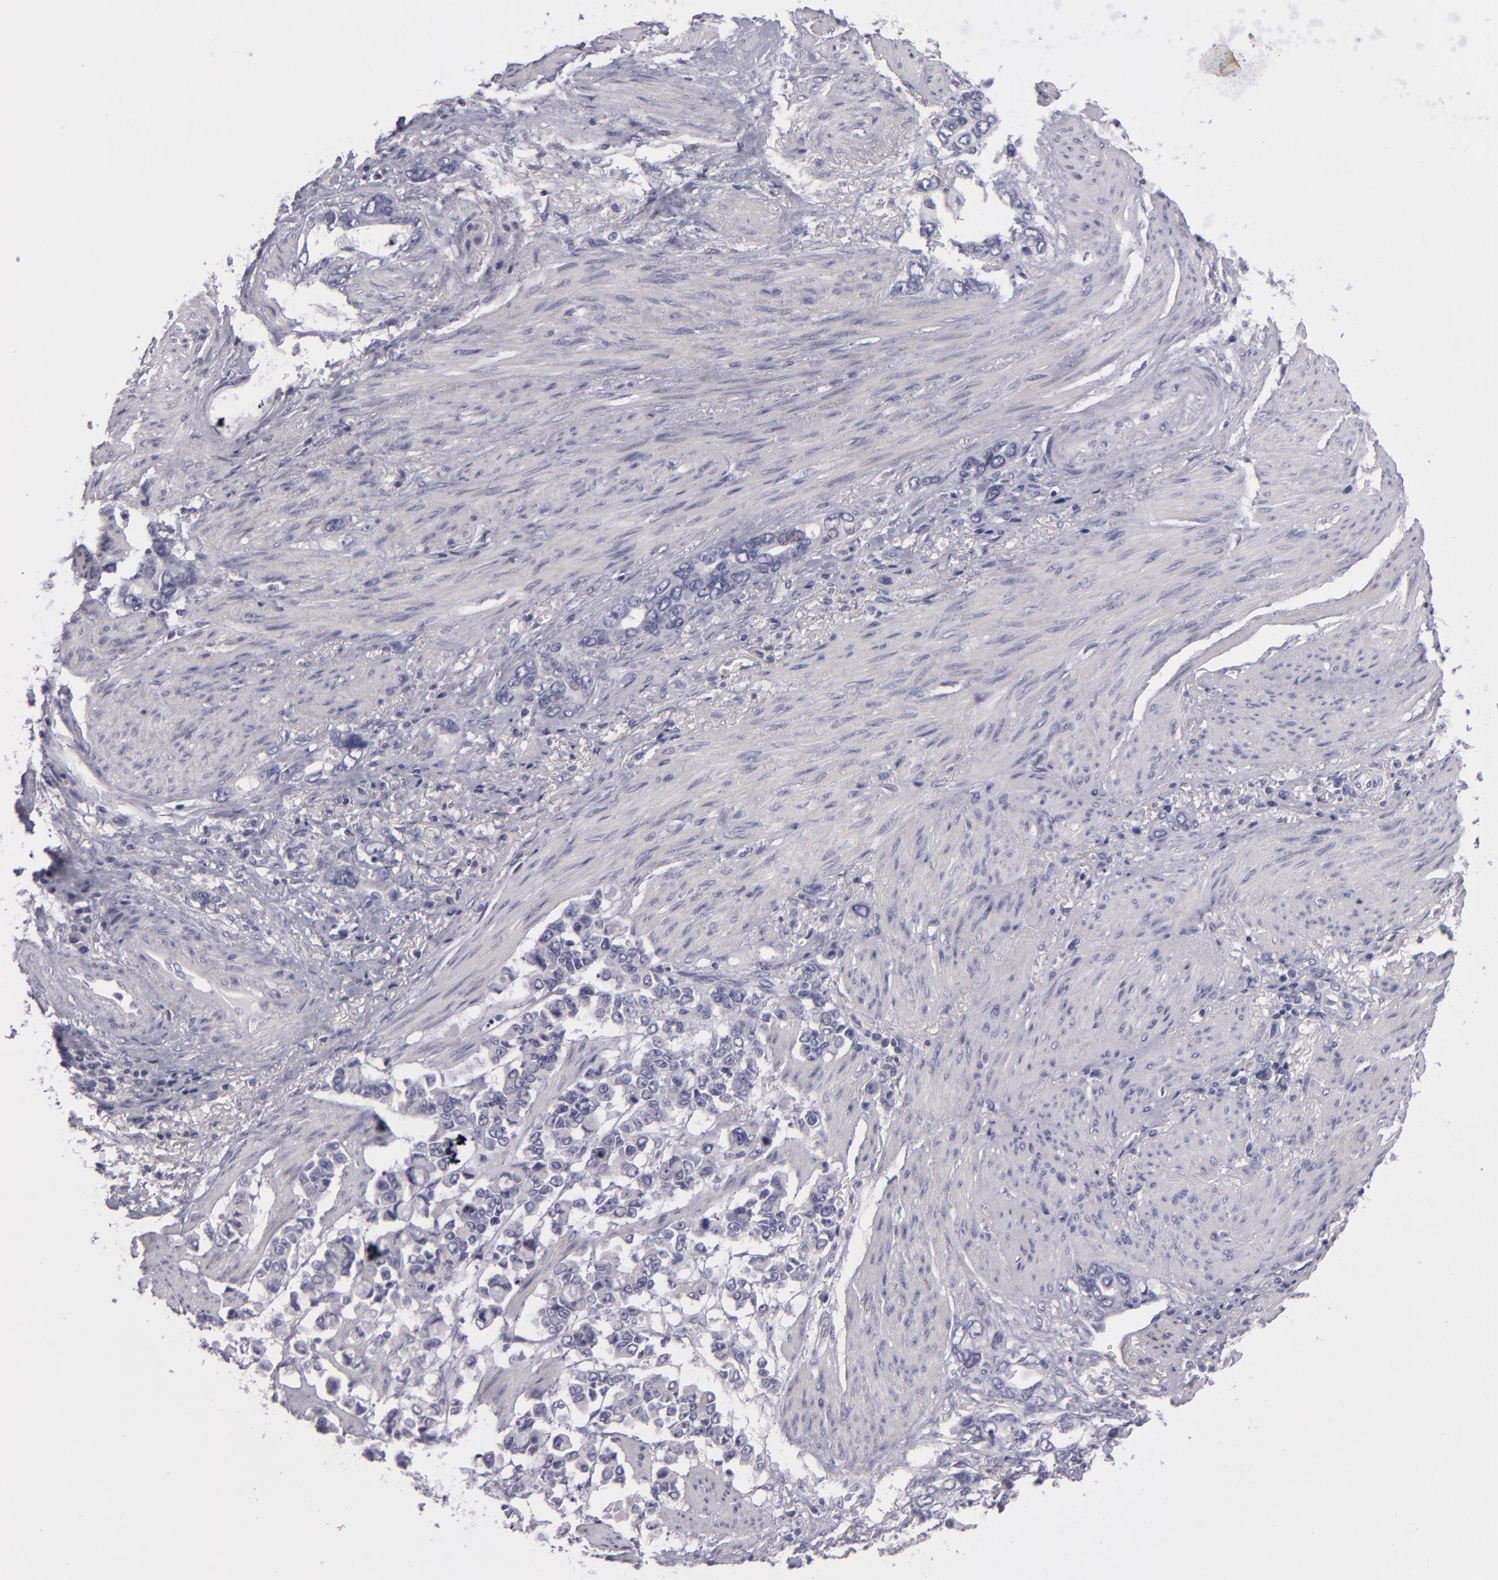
{"staining": {"intensity": "negative", "quantity": "none", "location": "none"}, "tissue": "stomach cancer", "cell_type": "Tumor cells", "image_type": "cancer", "snomed": [{"axis": "morphology", "description": "Adenocarcinoma, NOS"}, {"axis": "topography", "description": "Stomach"}], "caption": "This is a histopathology image of immunohistochemistry staining of stomach cancer (adenocarcinoma), which shows no expression in tumor cells.", "gene": "NLGN4X", "patient": {"sex": "male", "age": 78}}